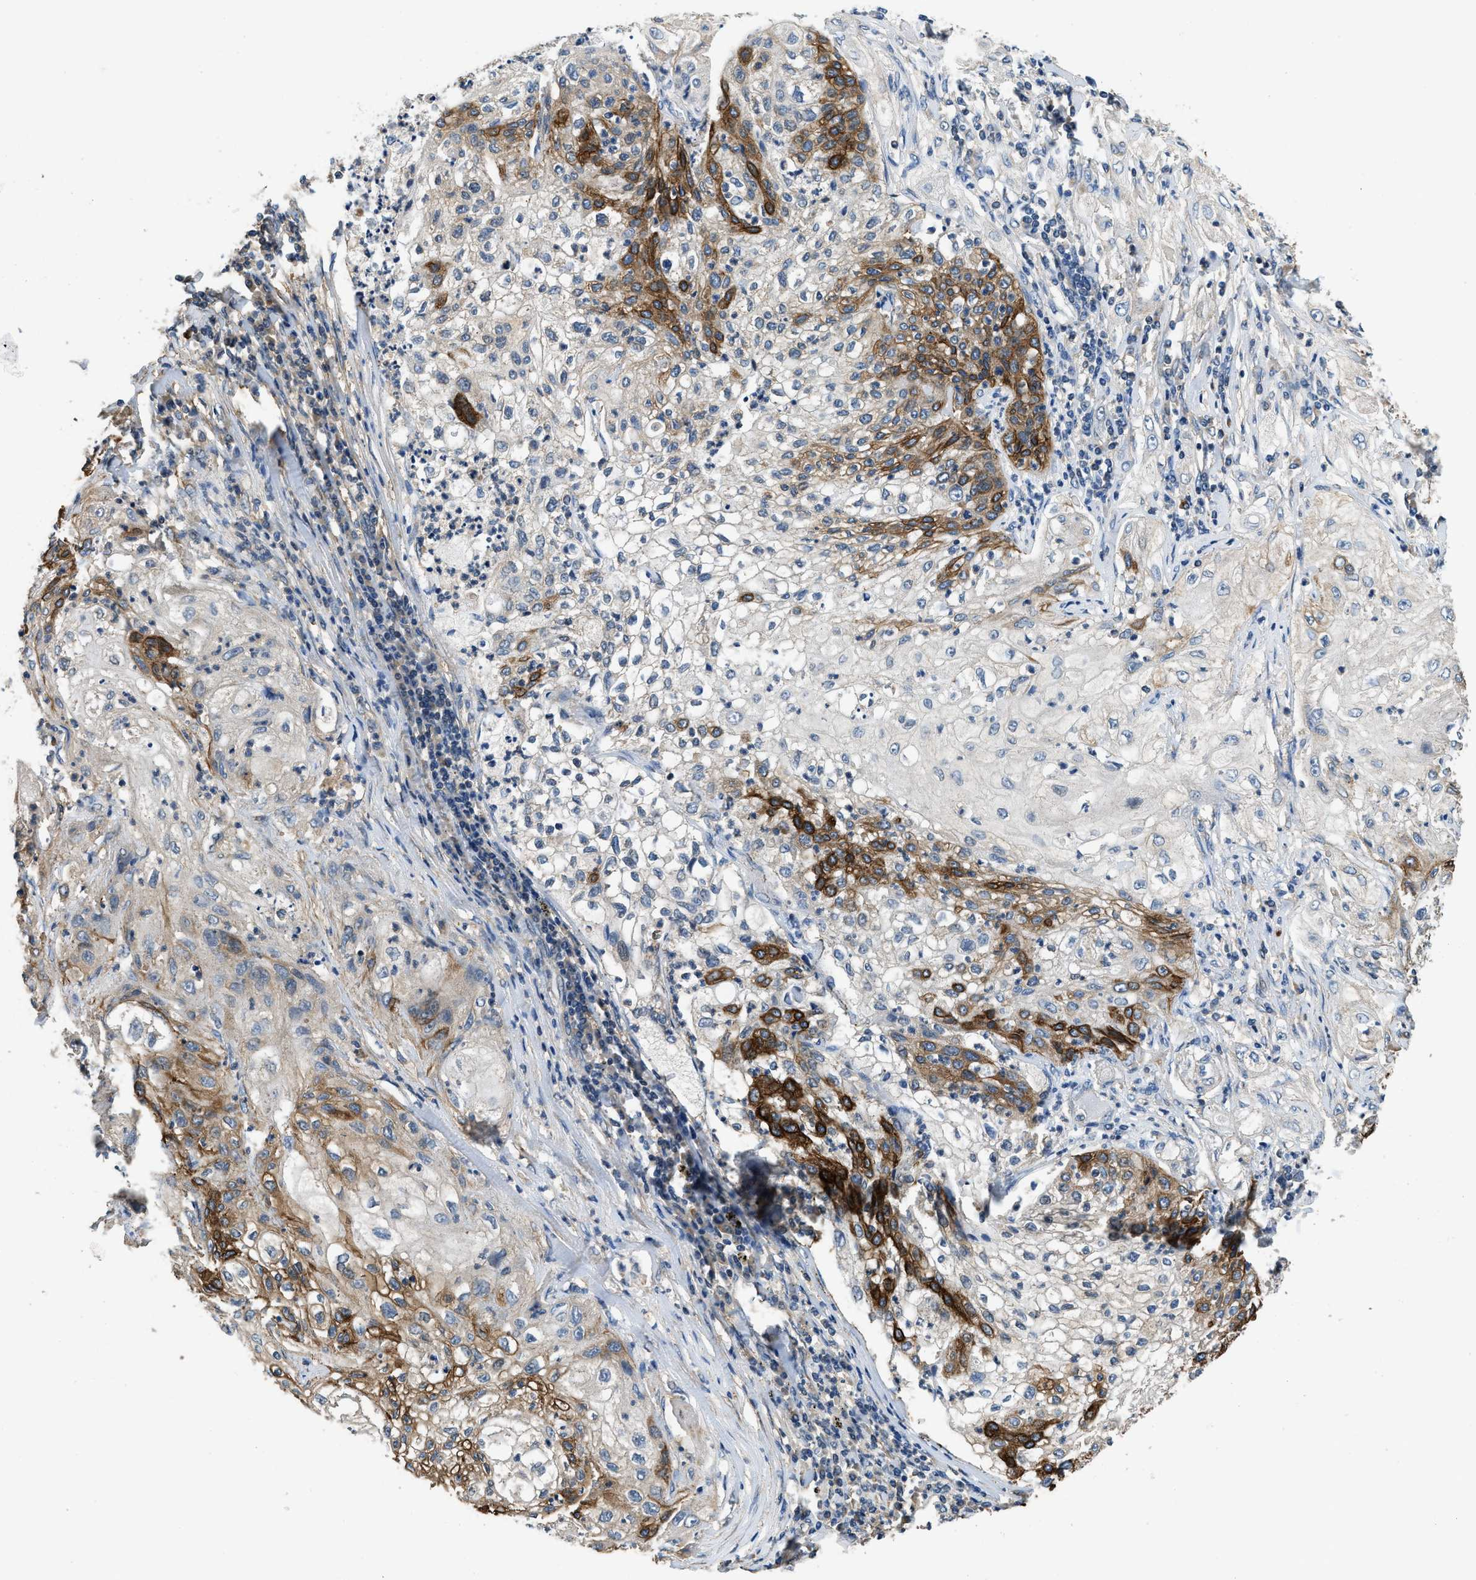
{"staining": {"intensity": "strong", "quantity": "<25%", "location": "cytoplasmic/membranous"}, "tissue": "lung cancer", "cell_type": "Tumor cells", "image_type": "cancer", "snomed": [{"axis": "morphology", "description": "Inflammation, NOS"}, {"axis": "morphology", "description": "Squamous cell carcinoma, NOS"}, {"axis": "topography", "description": "Lymph node"}, {"axis": "topography", "description": "Soft tissue"}, {"axis": "topography", "description": "Lung"}], "caption": "Immunohistochemical staining of human lung cancer reveals medium levels of strong cytoplasmic/membranous protein expression in about <25% of tumor cells.", "gene": "SSH2", "patient": {"sex": "male", "age": 66}}